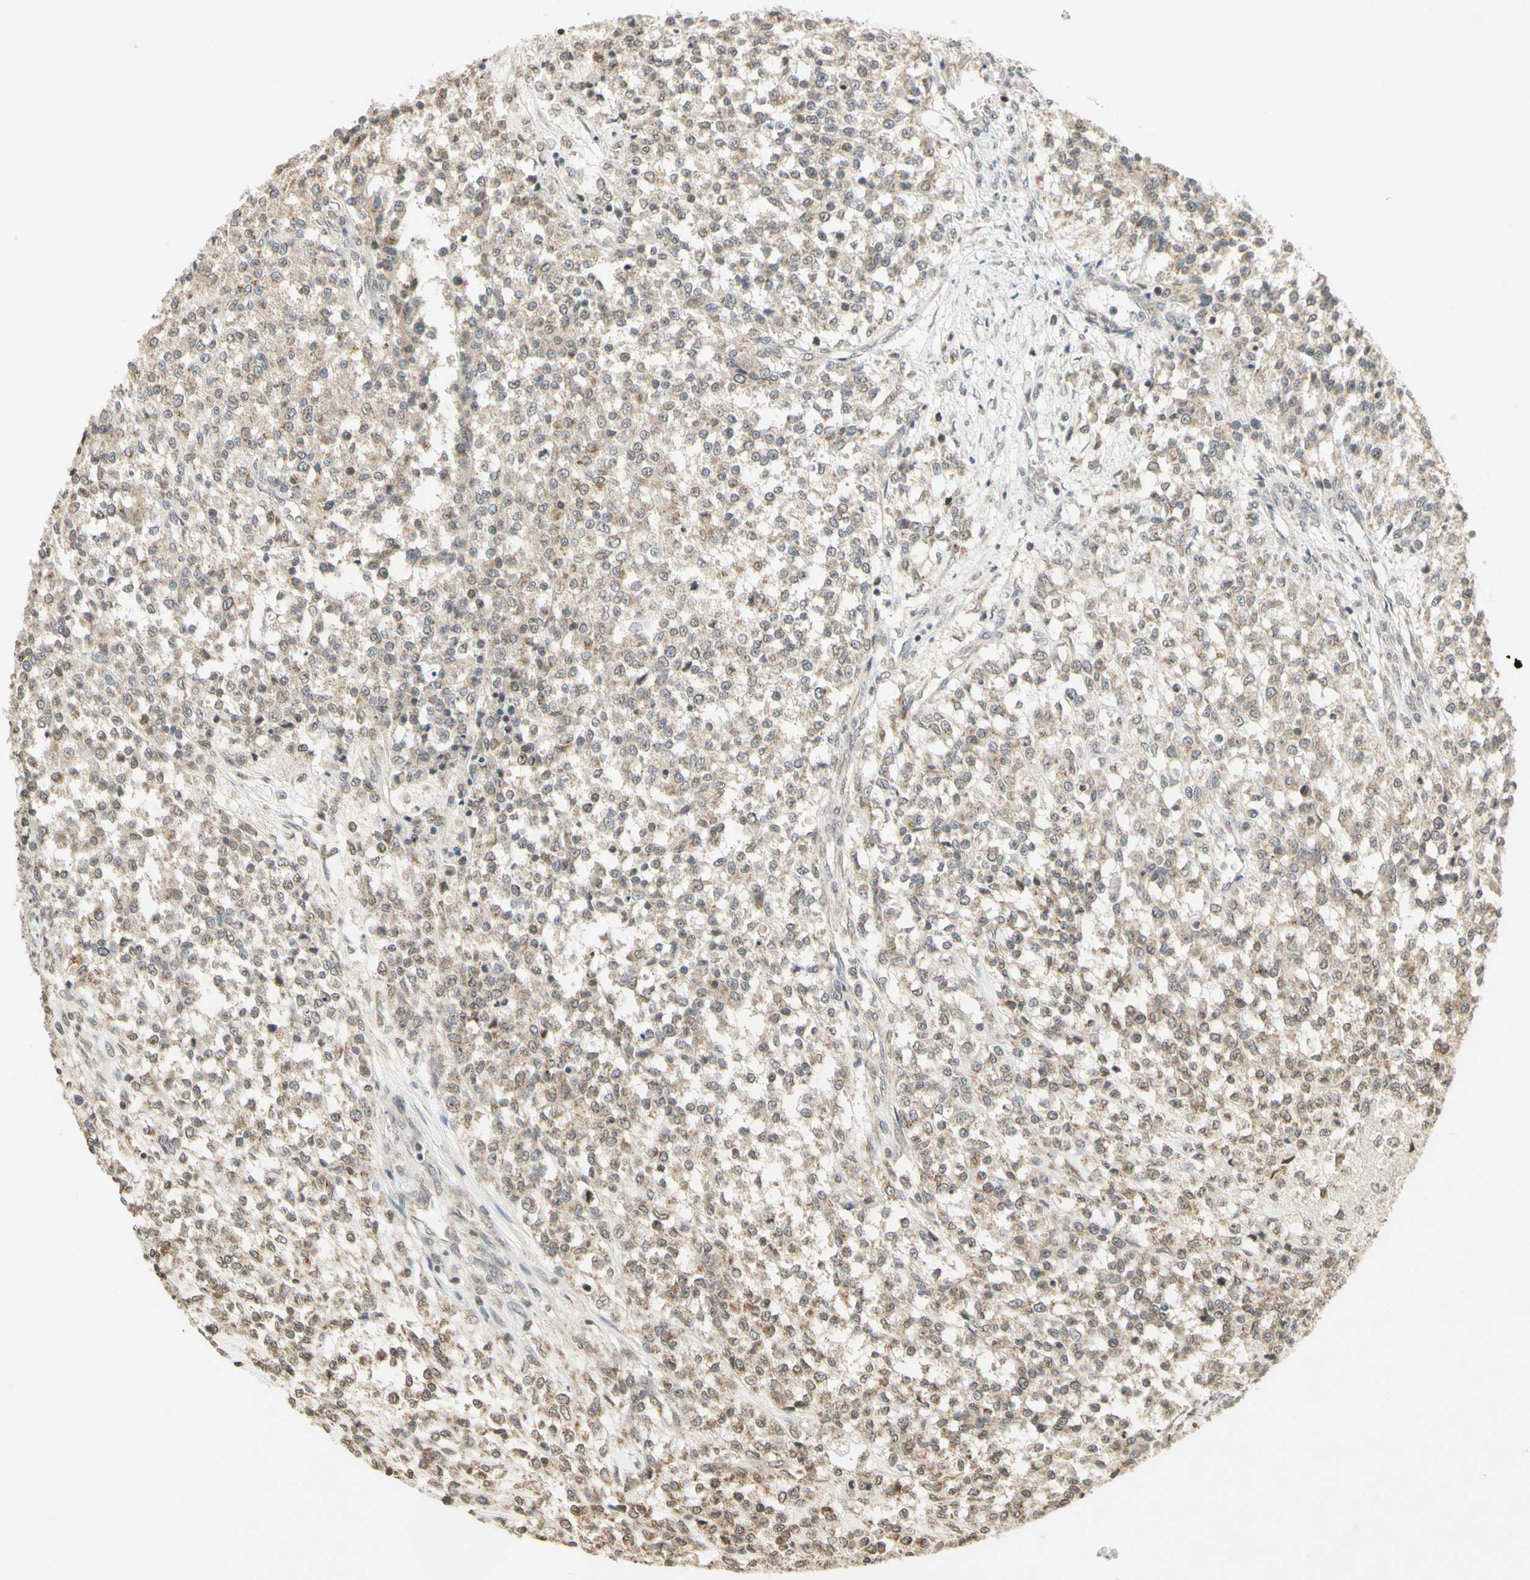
{"staining": {"intensity": "weak", "quantity": ">75%", "location": "cytoplasmic/membranous"}, "tissue": "testis cancer", "cell_type": "Tumor cells", "image_type": "cancer", "snomed": [{"axis": "morphology", "description": "Seminoma, NOS"}, {"axis": "topography", "description": "Testis"}], "caption": "Brown immunohistochemical staining in human seminoma (testis) shows weak cytoplasmic/membranous expression in about >75% of tumor cells.", "gene": "CCNI", "patient": {"sex": "male", "age": 59}}